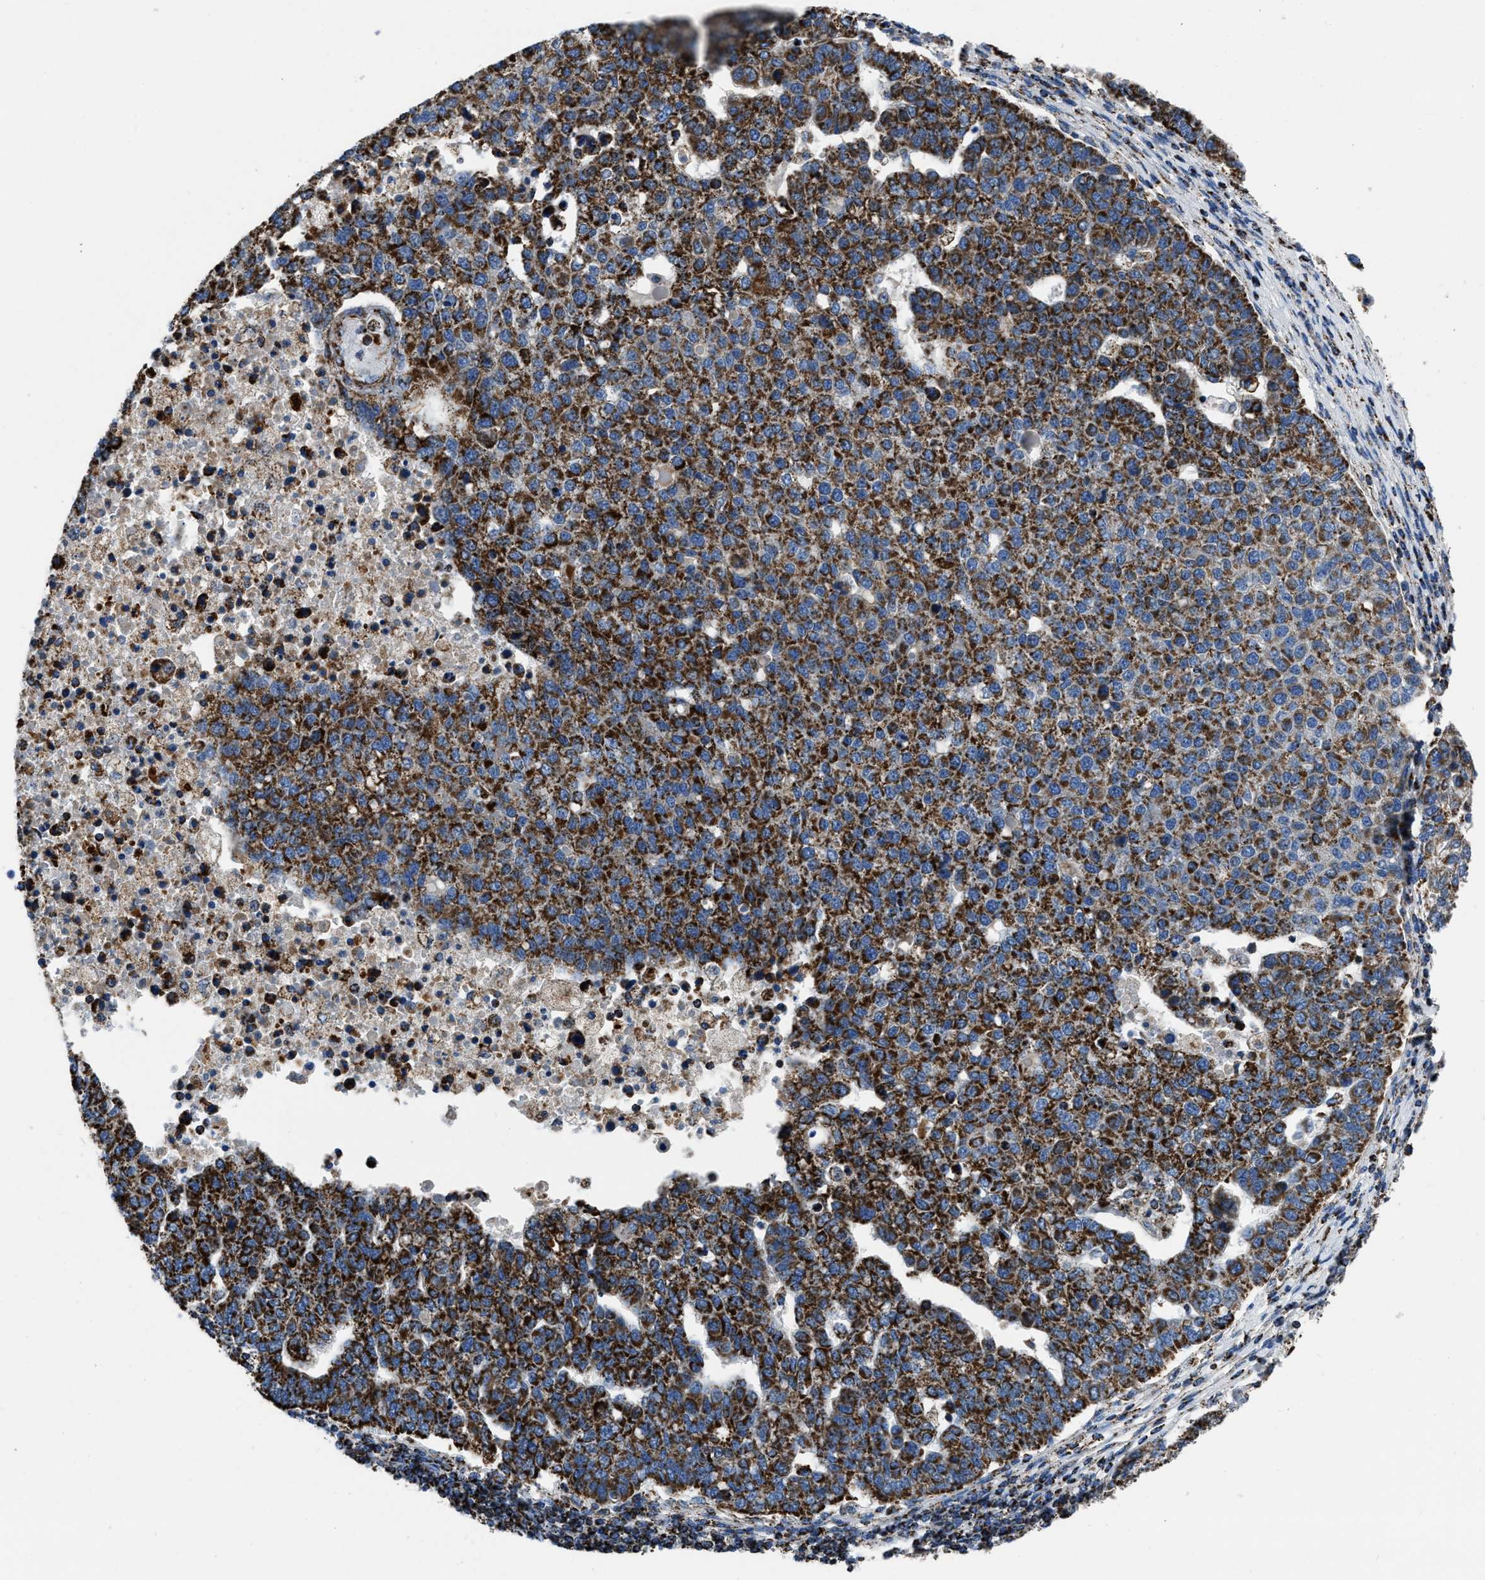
{"staining": {"intensity": "strong", "quantity": ">75%", "location": "cytoplasmic/membranous"}, "tissue": "pancreatic cancer", "cell_type": "Tumor cells", "image_type": "cancer", "snomed": [{"axis": "morphology", "description": "Adenocarcinoma, NOS"}, {"axis": "topography", "description": "Pancreas"}], "caption": "Pancreatic cancer (adenocarcinoma) stained for a protein shows strong cytoplasmic/membranous positivity in tumor cells. (DAB (3,3'-diaminobenzidine) IHC, brown staining for protein, blue staining for nuclei).", "gene": "NSD3", "patient": {"sex": "female", "age": 61}}